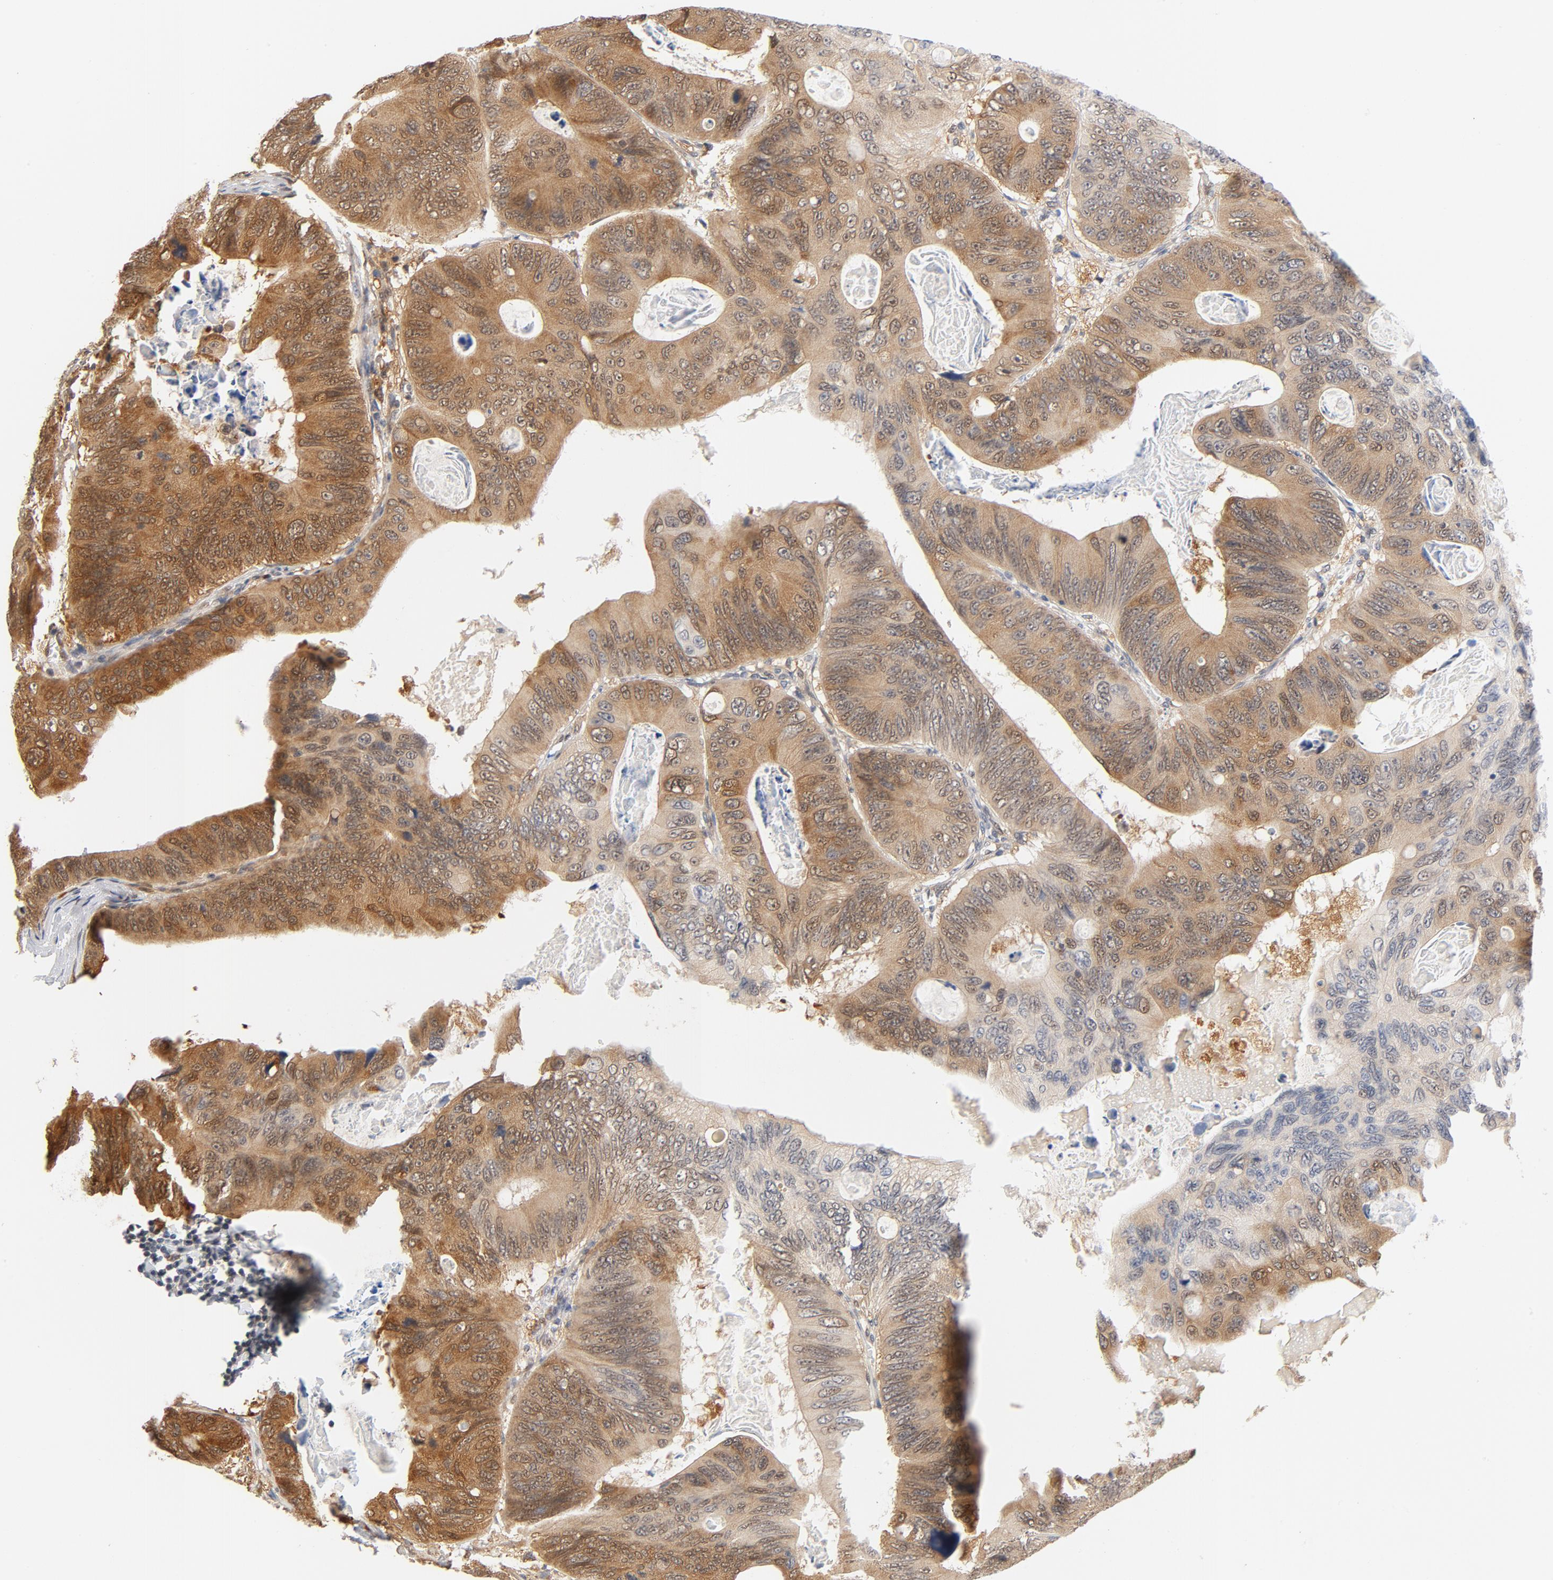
{"staining": {"intensity": "moderate", "quantity": ">75%", "location": "cytoplasmic/membranous"}, "tissue": "colorectal cancer", "cell_type": "Tumor cells", "image_type": "cancer", "snomed": [{"axis": "morphology", "description": "Adenocarcinoma, NOS"}, {"axis": "topography", "description": "Colon"}], "caption": "Immunohistochemical staining of human colorectal adenocarcinoma shows medium levels of moderate cytoplasmic/membranous protein staining in about >75% of tumor cells.", "gene": "EIF4E", "patient": {"sex": "female", "age": 55}}